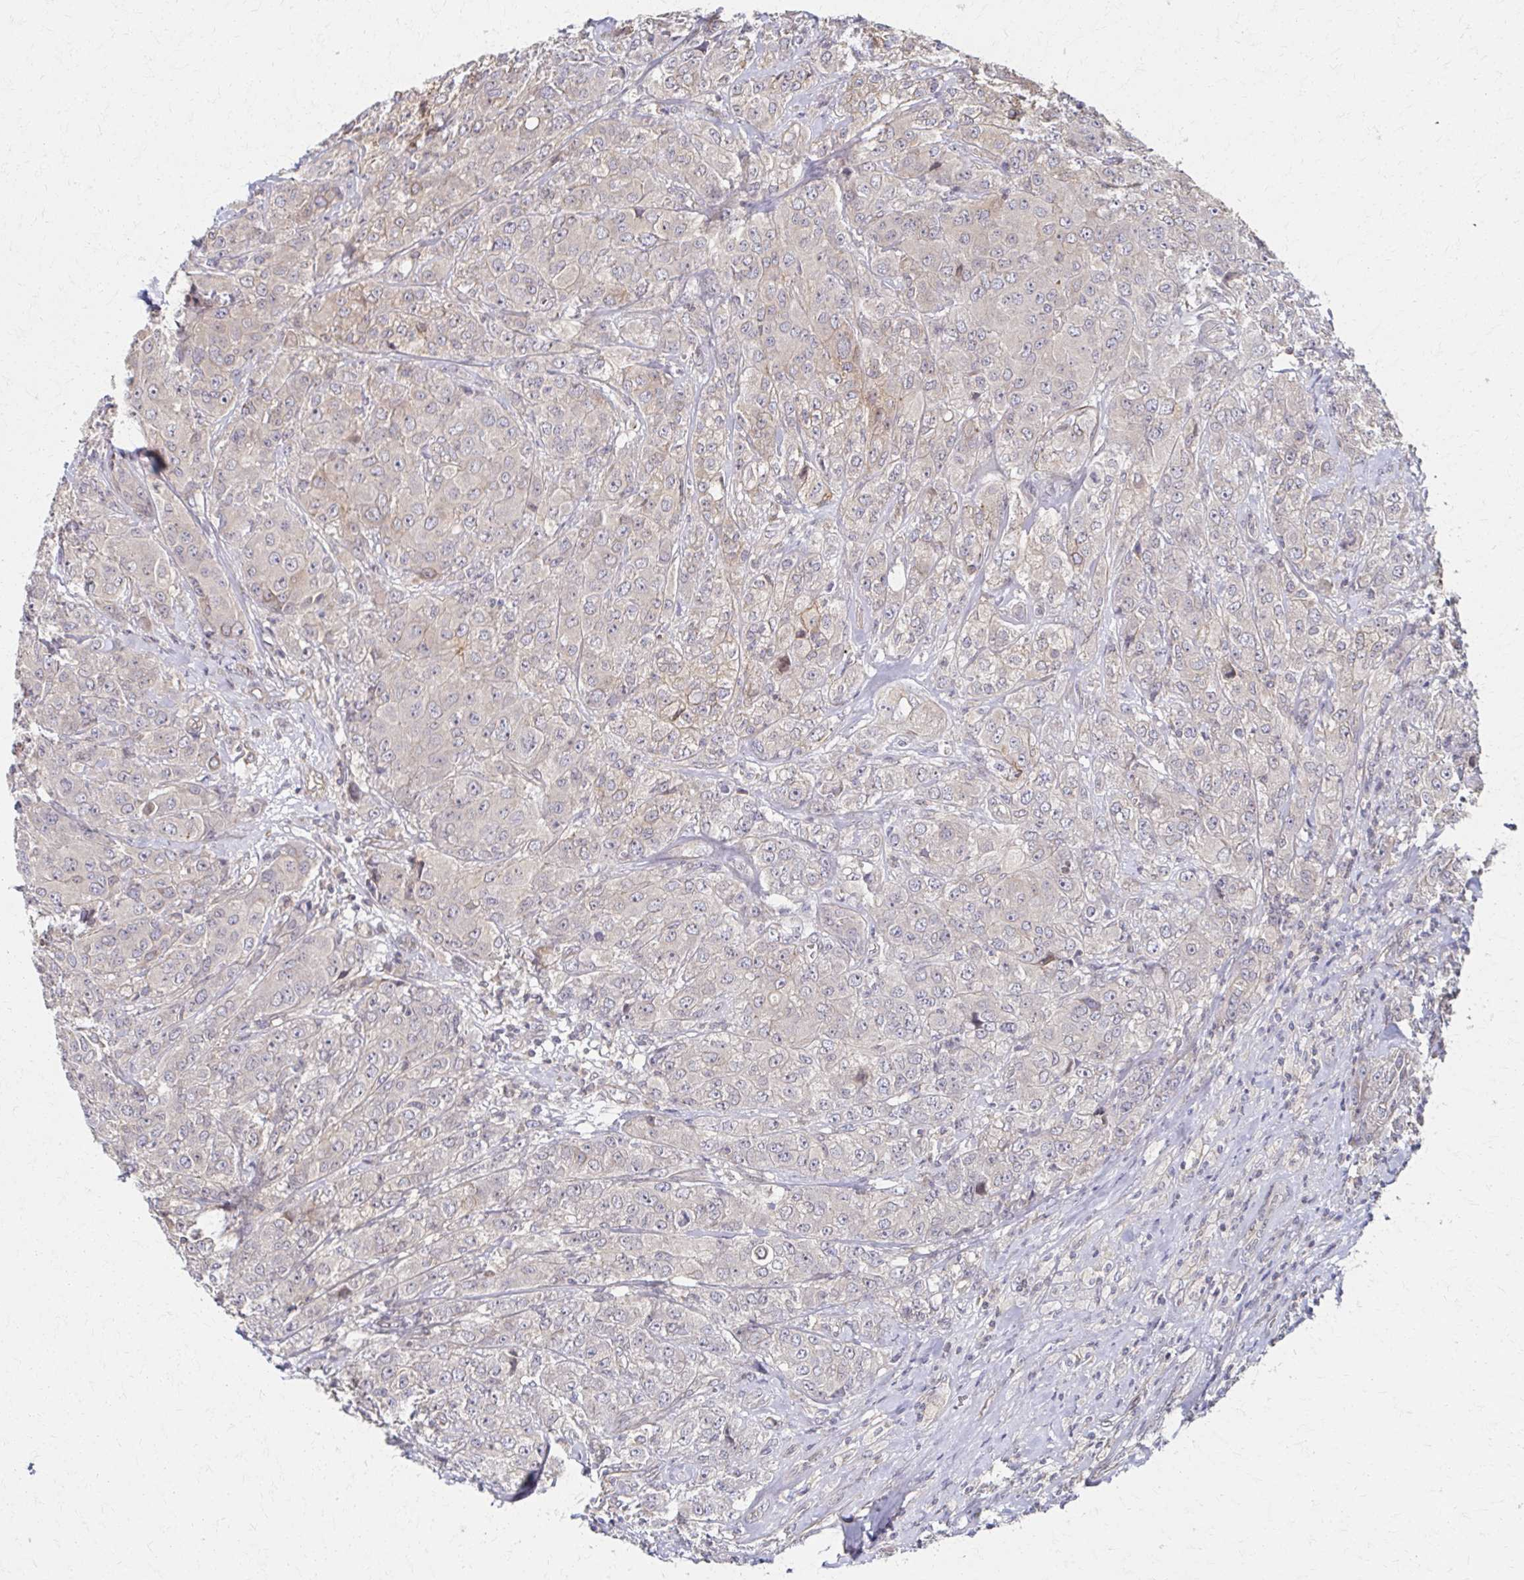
{"staining": {"intensity": "negative", "quantity": "none", "location": "none"}, "tissue": "breast cancer", "cell_type": "Tumor cells", "image_type": "cancer", "snomed": [{"axis": "morphology", "description": "Normal tissue, NOS"}, {"axis": "morphology", "description": "Duct carcinoma"}, {"axis": "topography", "description": "Breast"}], "caption": "This photomicrograph is of breast cancer stained with immunohistochemistry to label a protein in brown with the nuclei are counter-stained blue. There is no staining in tumor cells. Brightfield microscopy of IHC stained with DAB (3,3'-diaminobenzidine) (brown) and hematoxylin (blue), captured at high magnification.", "gene": "EOLA2", "patient": {"sex": "female", "age": 43}}